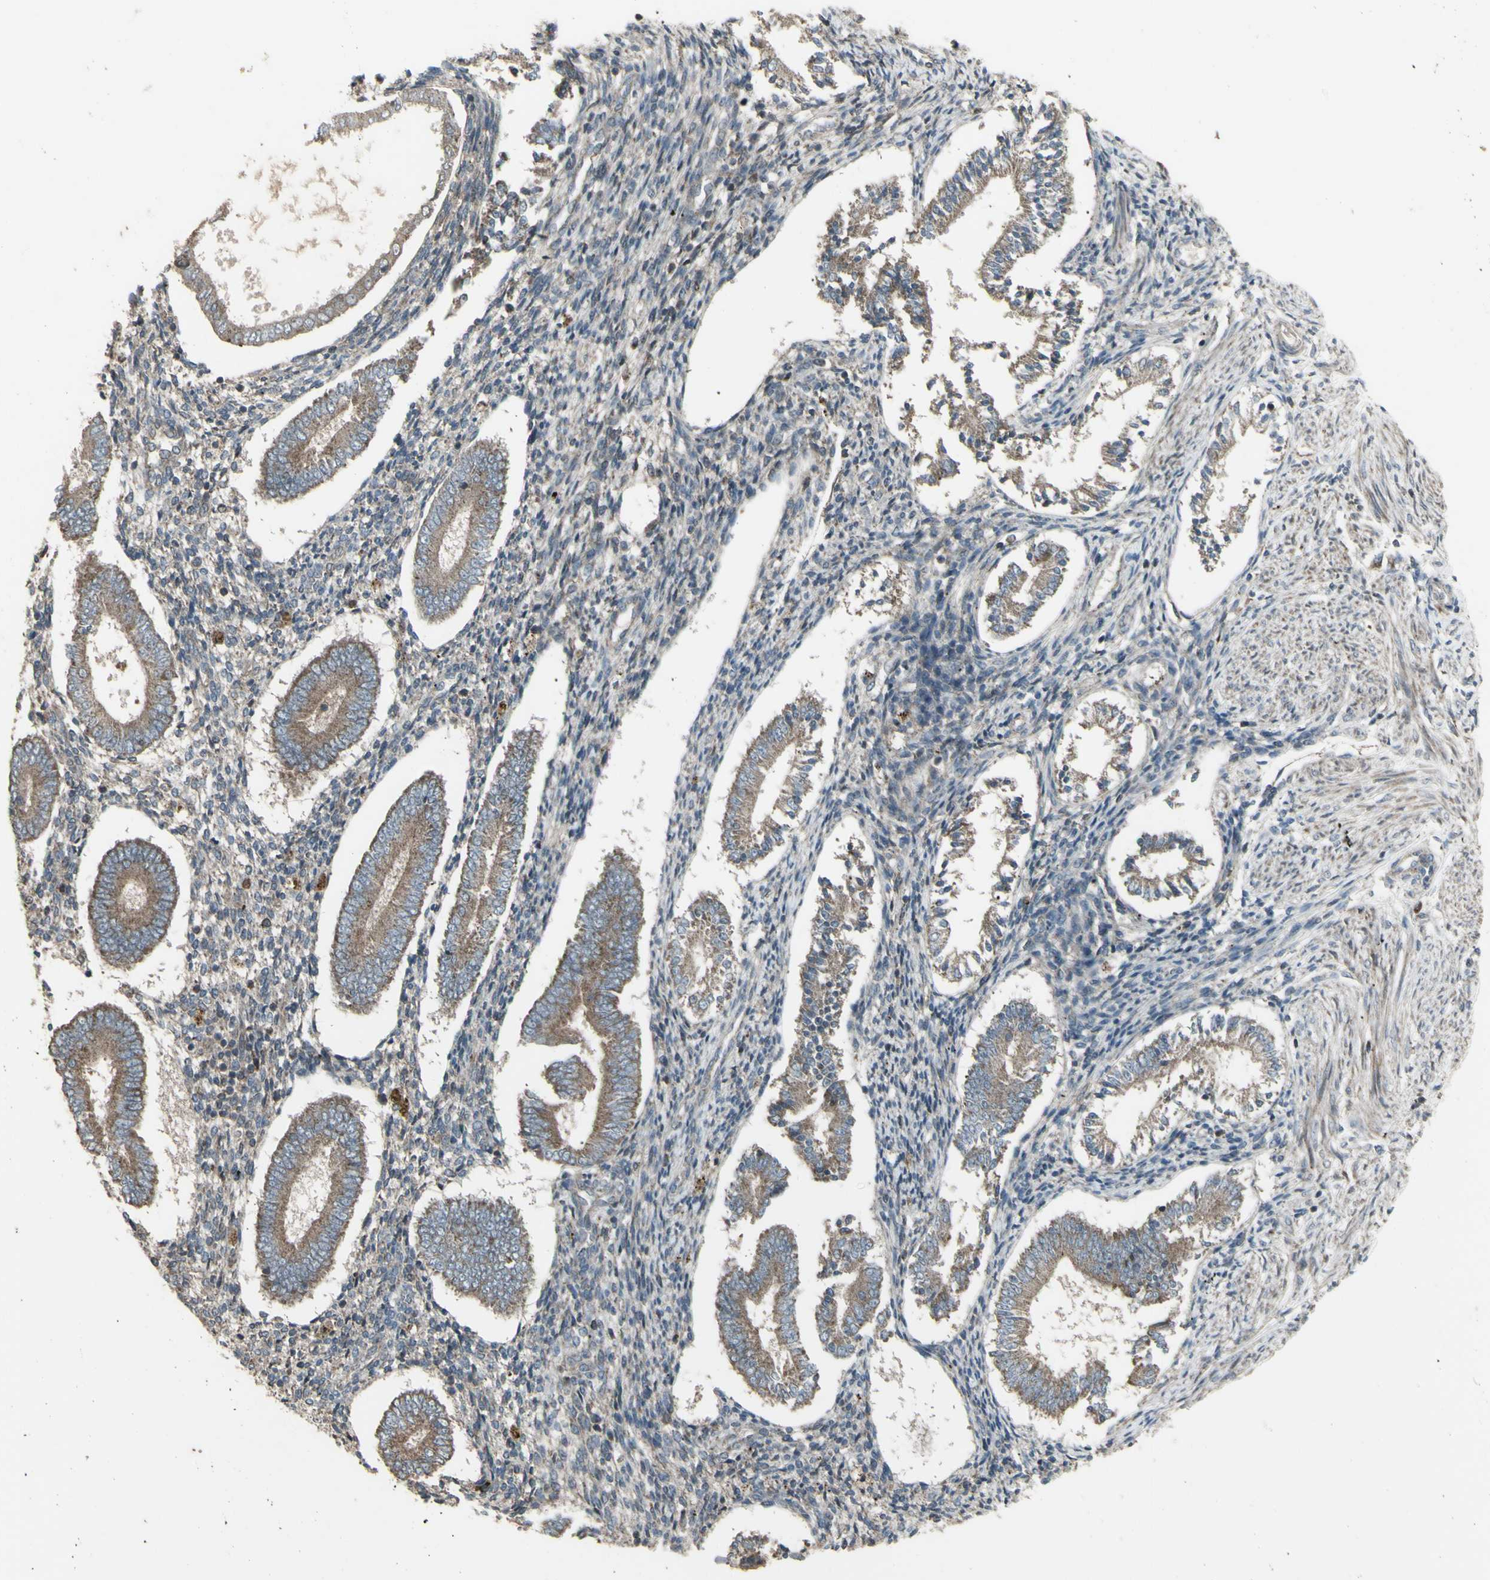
{"staining": {"intensity": "negative", "quantity": "none", "location": "none"}, "tissue": "endometrium", "cell_type": "Cells in endometrial stroma", "image_type": "normal", "snomed": [{"axis": "morphology", "description": "Normal tissue, NOS"}, {"axis": "topography", "description": "Endometrium"}], "caption": "Endometrium was stained to show a protein in brown. There is no significant expression in cells in endometrial stroma. The staining is performed using DAB (3,3'-diaminobenzidine) brown chromogen with nuclei counter-stained in using hematoxylin.", "gene": "SHC1", "patient": {"sex": "female", "age": 42}}